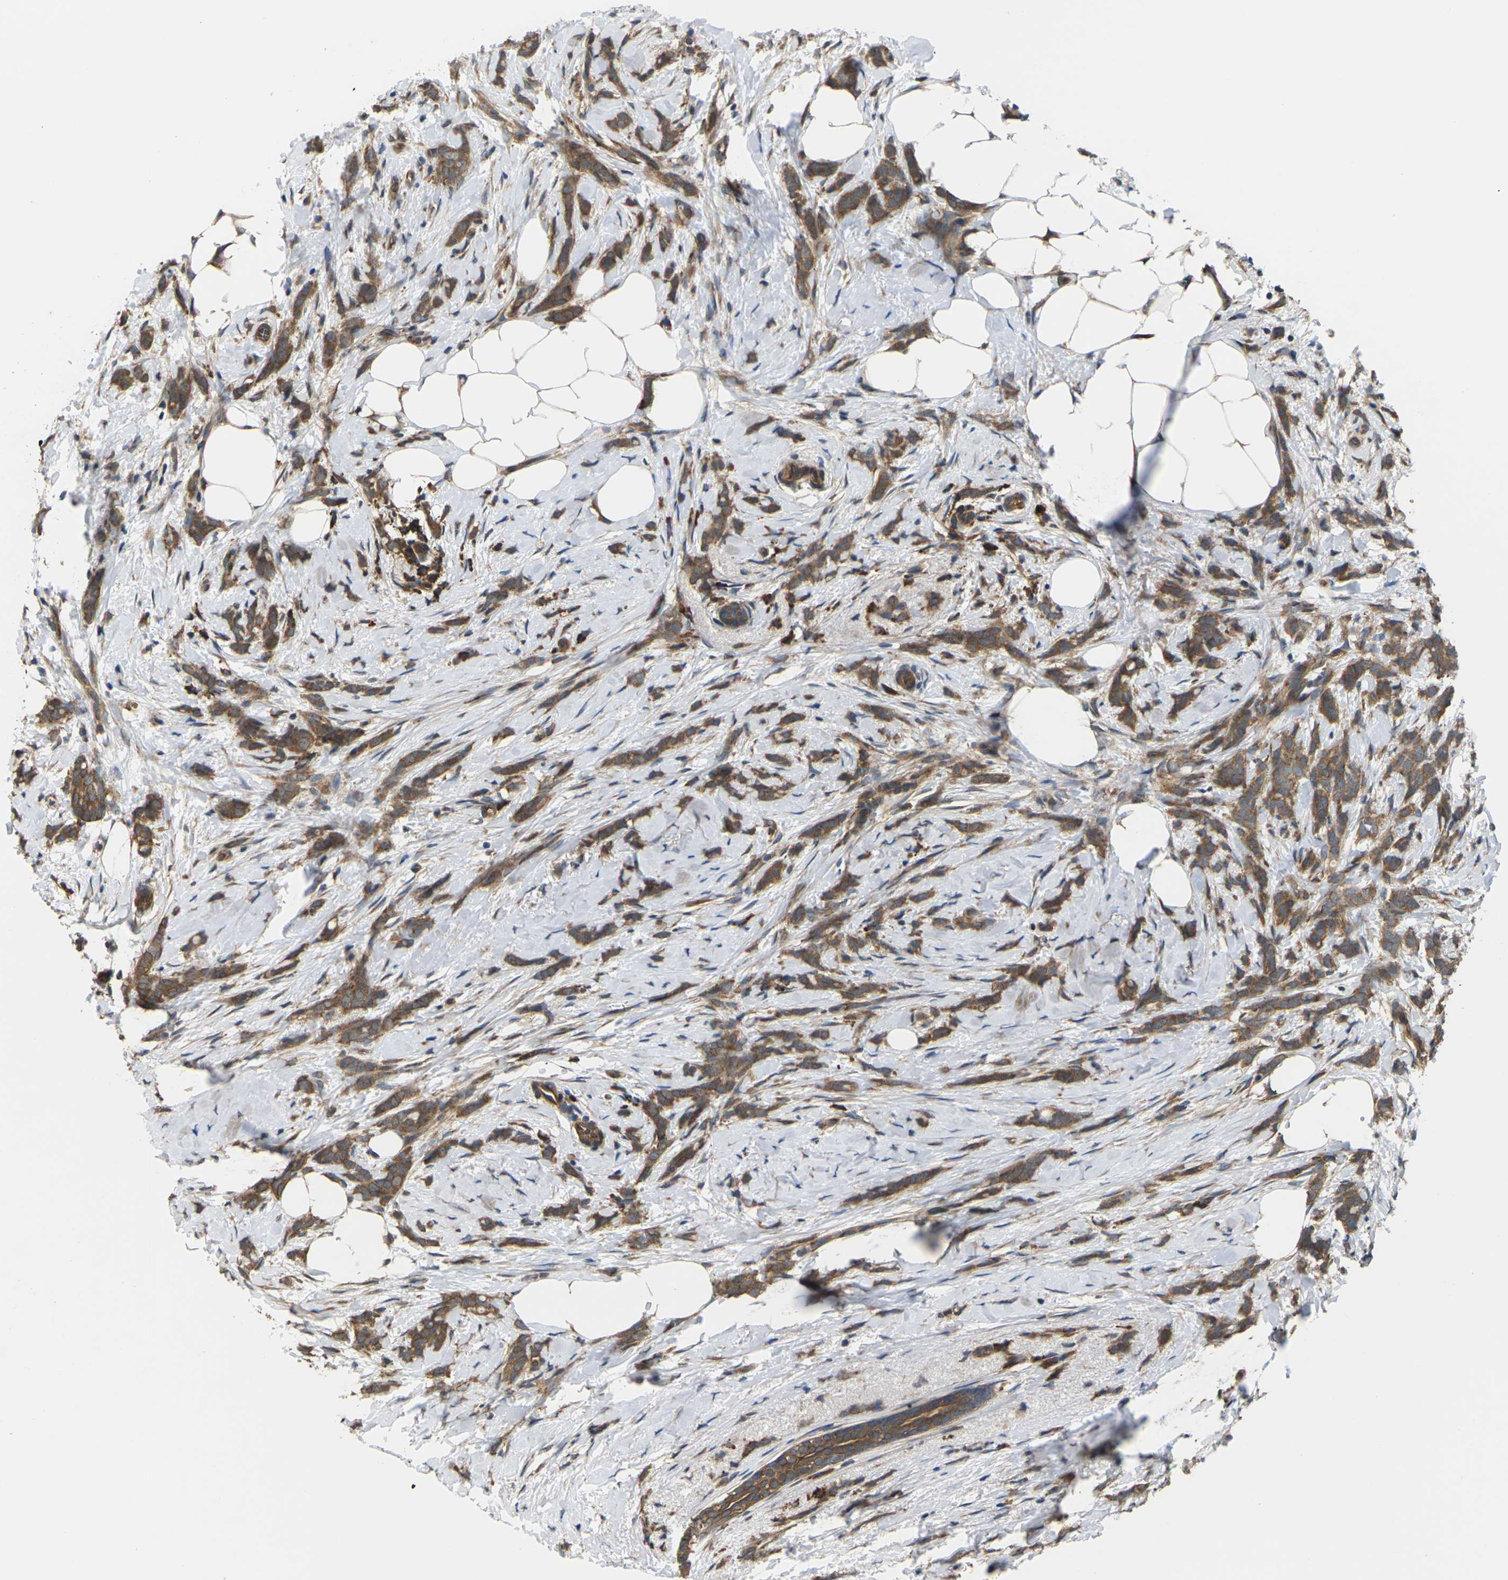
{"staining": {"intensity": "strong", "quantity": ">75%", "location": "cytoplasmic/membranous"}, "tissue": "breast cancer", "cell_type": "Tumor cells", "image_type": "cancer", "snomed": [{"axis": "morphology", "description": "Lobular carcinoma, in situ"}, {"axis": "morphology", "description": "Lobular carcinoma"}, {"axis": "topography", "description": "Breast"}], "caption": "Lobular carcinoma in situ (breast) stained with immunohistochemistry demonstrates strong cytoplasmic/membranous expression in approximately >75% of tumor cells.", "gene": "NRAS", "patient": {"sex": "female", "age": 41}}